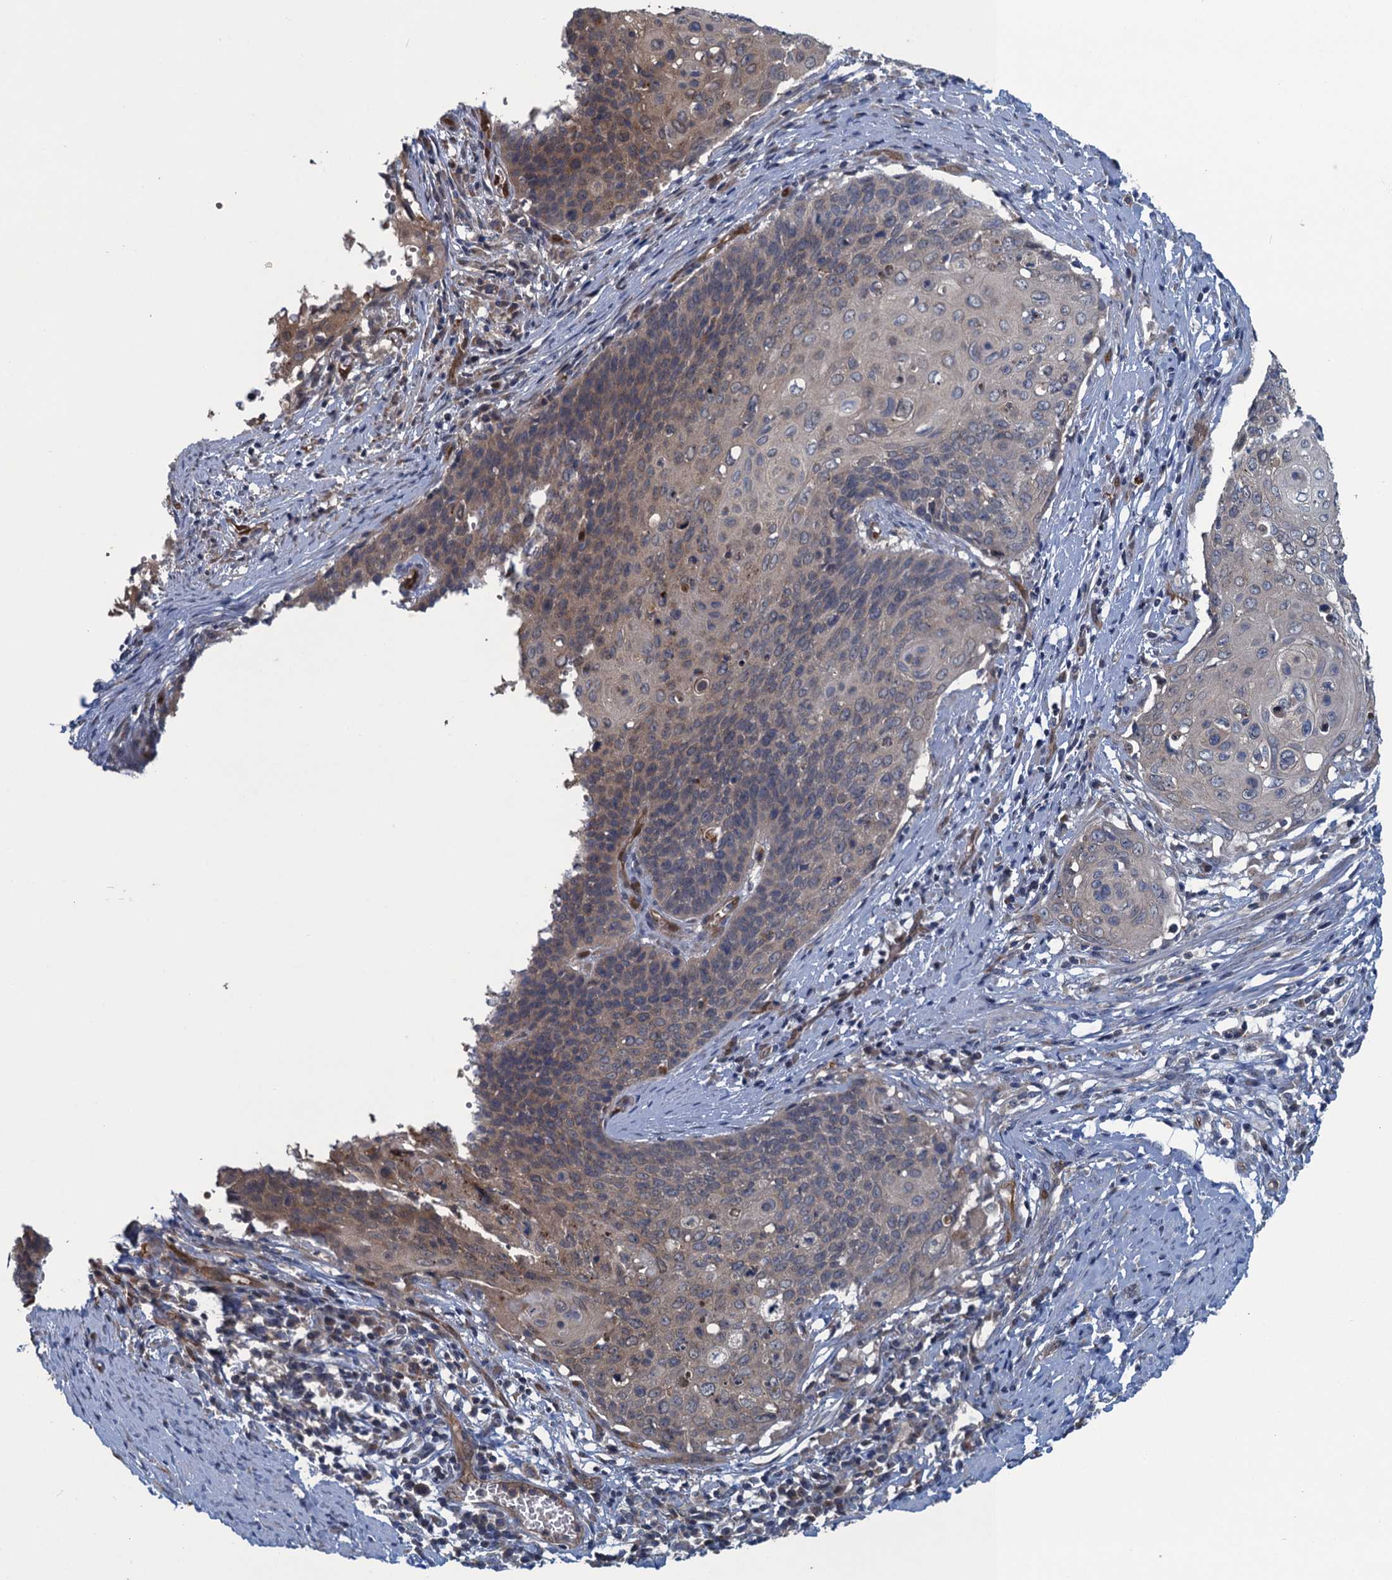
{"staining": {"intensity": "weak", "quantity": ">75%", "location": "cytoplasmic/membranous"}, "tissue": "cervical cancer", "cell_type": "Tumor cells", "image_type": "cancer", "snomed": [{"axis": "morphology", "description": "Squamous cell carcinoma, NOS"}, {"axis": "topography", "description": "Cervix"}], "caption": "Immunohistochemical staining of cervical cancer (squamous cell carcinoma) shows low levels of weak cytoplasmic/membranous protein positivity in about >75% of tumor cells. (brown staining indicates protein expression, while blue staining denotes nuclei).", "gene": "KBTBD8", "patient": {"sex": "female", "age": 39}}